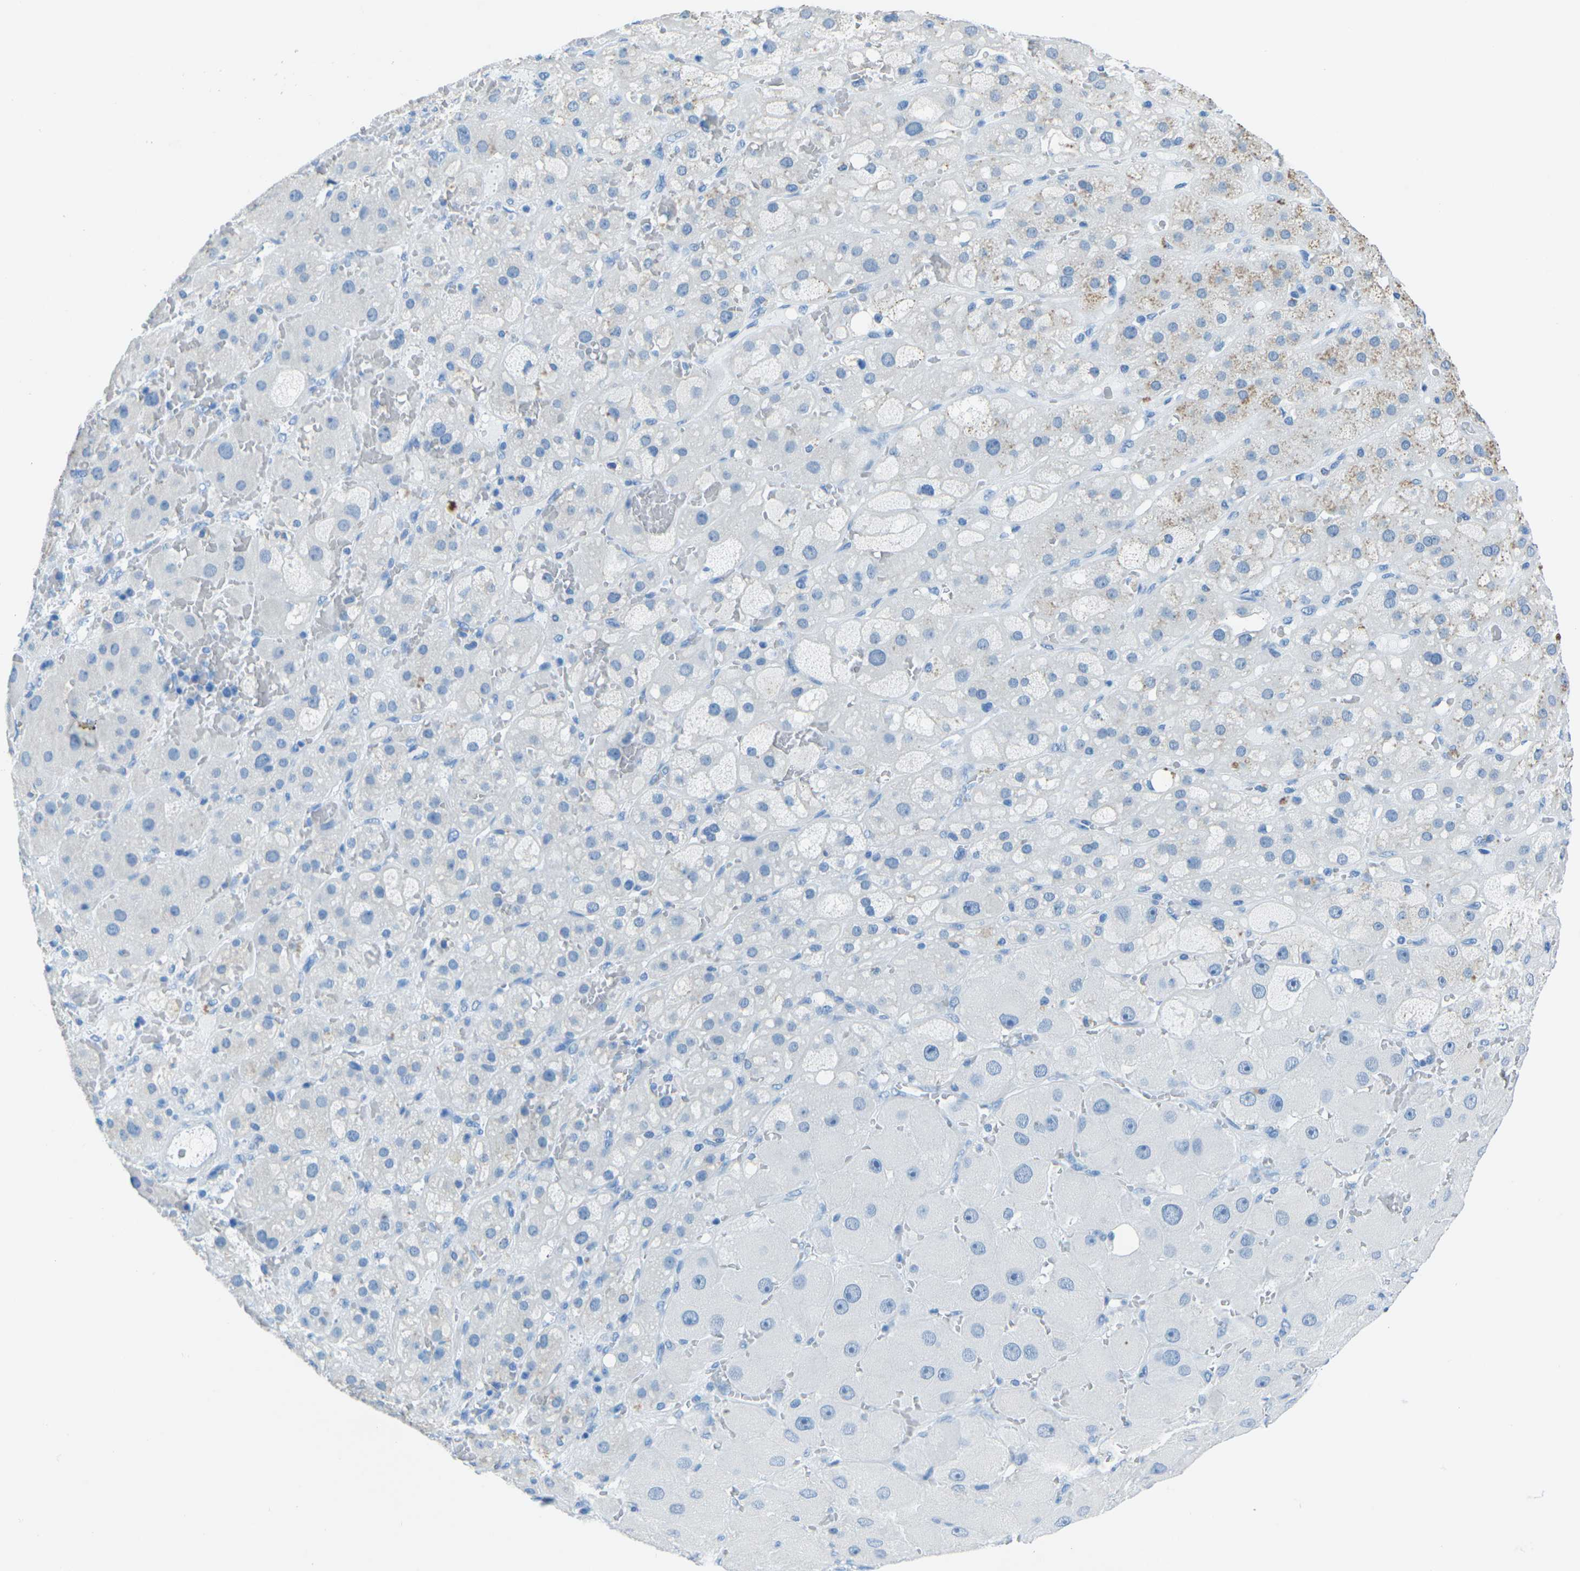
{"staining": {"intensity": "negative", "quantity": "none", "location": "none"}, "tissue": "adrenal gland", "cell_type": "Glandular cells", "image_type": "normal", "snomed": [{"axis": "morphology", "description": "Normal tissue, NOS"}, {"axis": "topography", "description": "Adrenal gland"}], "caption": "Immunohistochemical staining of normal human adrenal gland displays no significant staining in glandular cells. (DAB (3,3'-diaminobenzidine) IHC visualized using brightfield microscopy, high magnification).", "gene": "MYH8", "patient": {"sex": "female", "age": 47}}